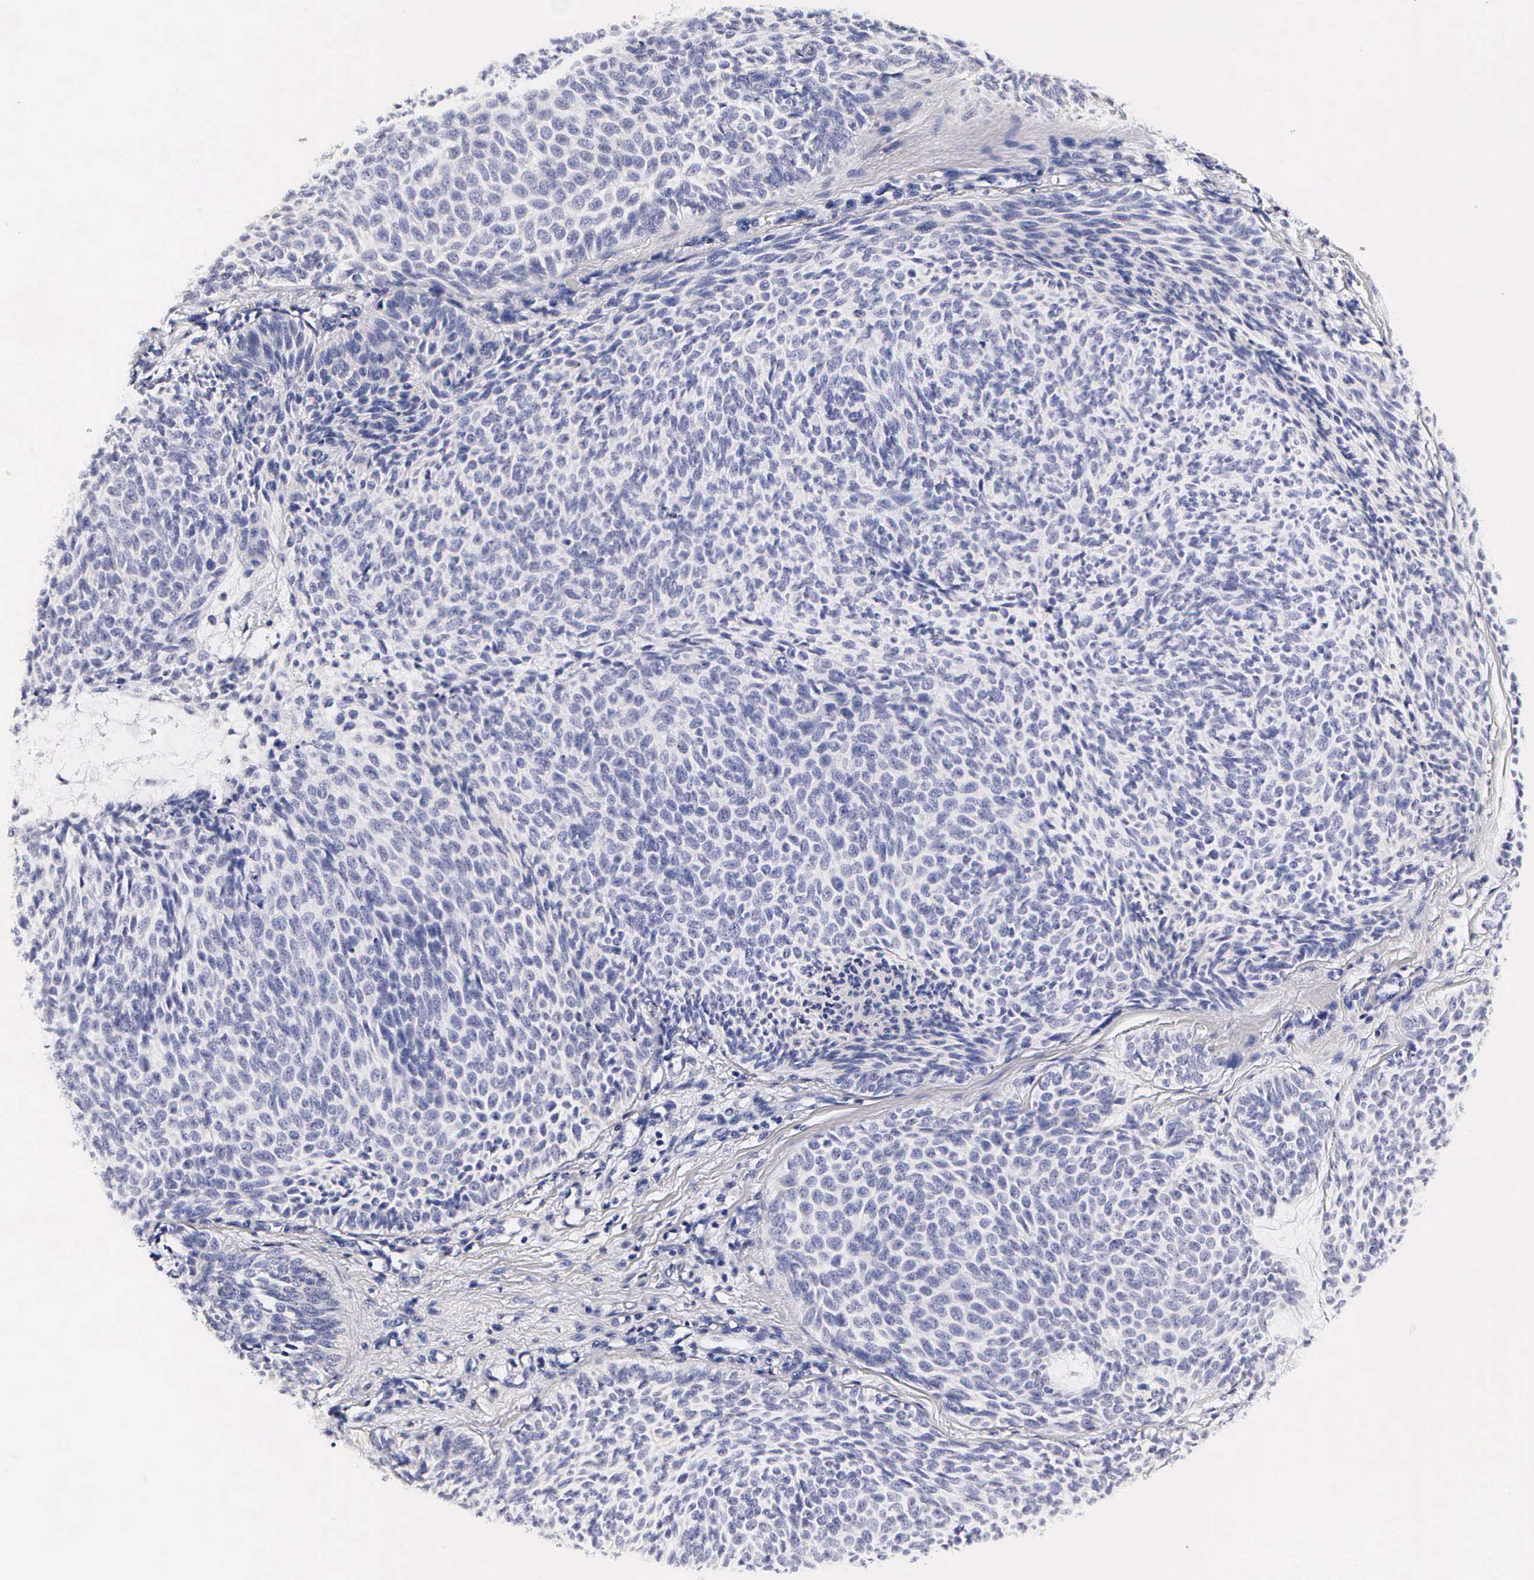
{"staining": {"intensity": "negative", "quantity": "none", "location": "none"}, "tissue": "skin cancer", "cell_type": "Tumor cells", "image_type": "cancer", "snomed": [{"axis": "morphology", "description": "Basal cell carcinoma"}, {"axis": "topography", "description": "Skin"}], "caption": "Immunohistochemistry micrograph of basal cell carcinoma (skin) stained for a protein (brown), which shows no staining in tumor cells.", "gene": "RNASE6", "patient": {"sex": "male", "age": 84}}